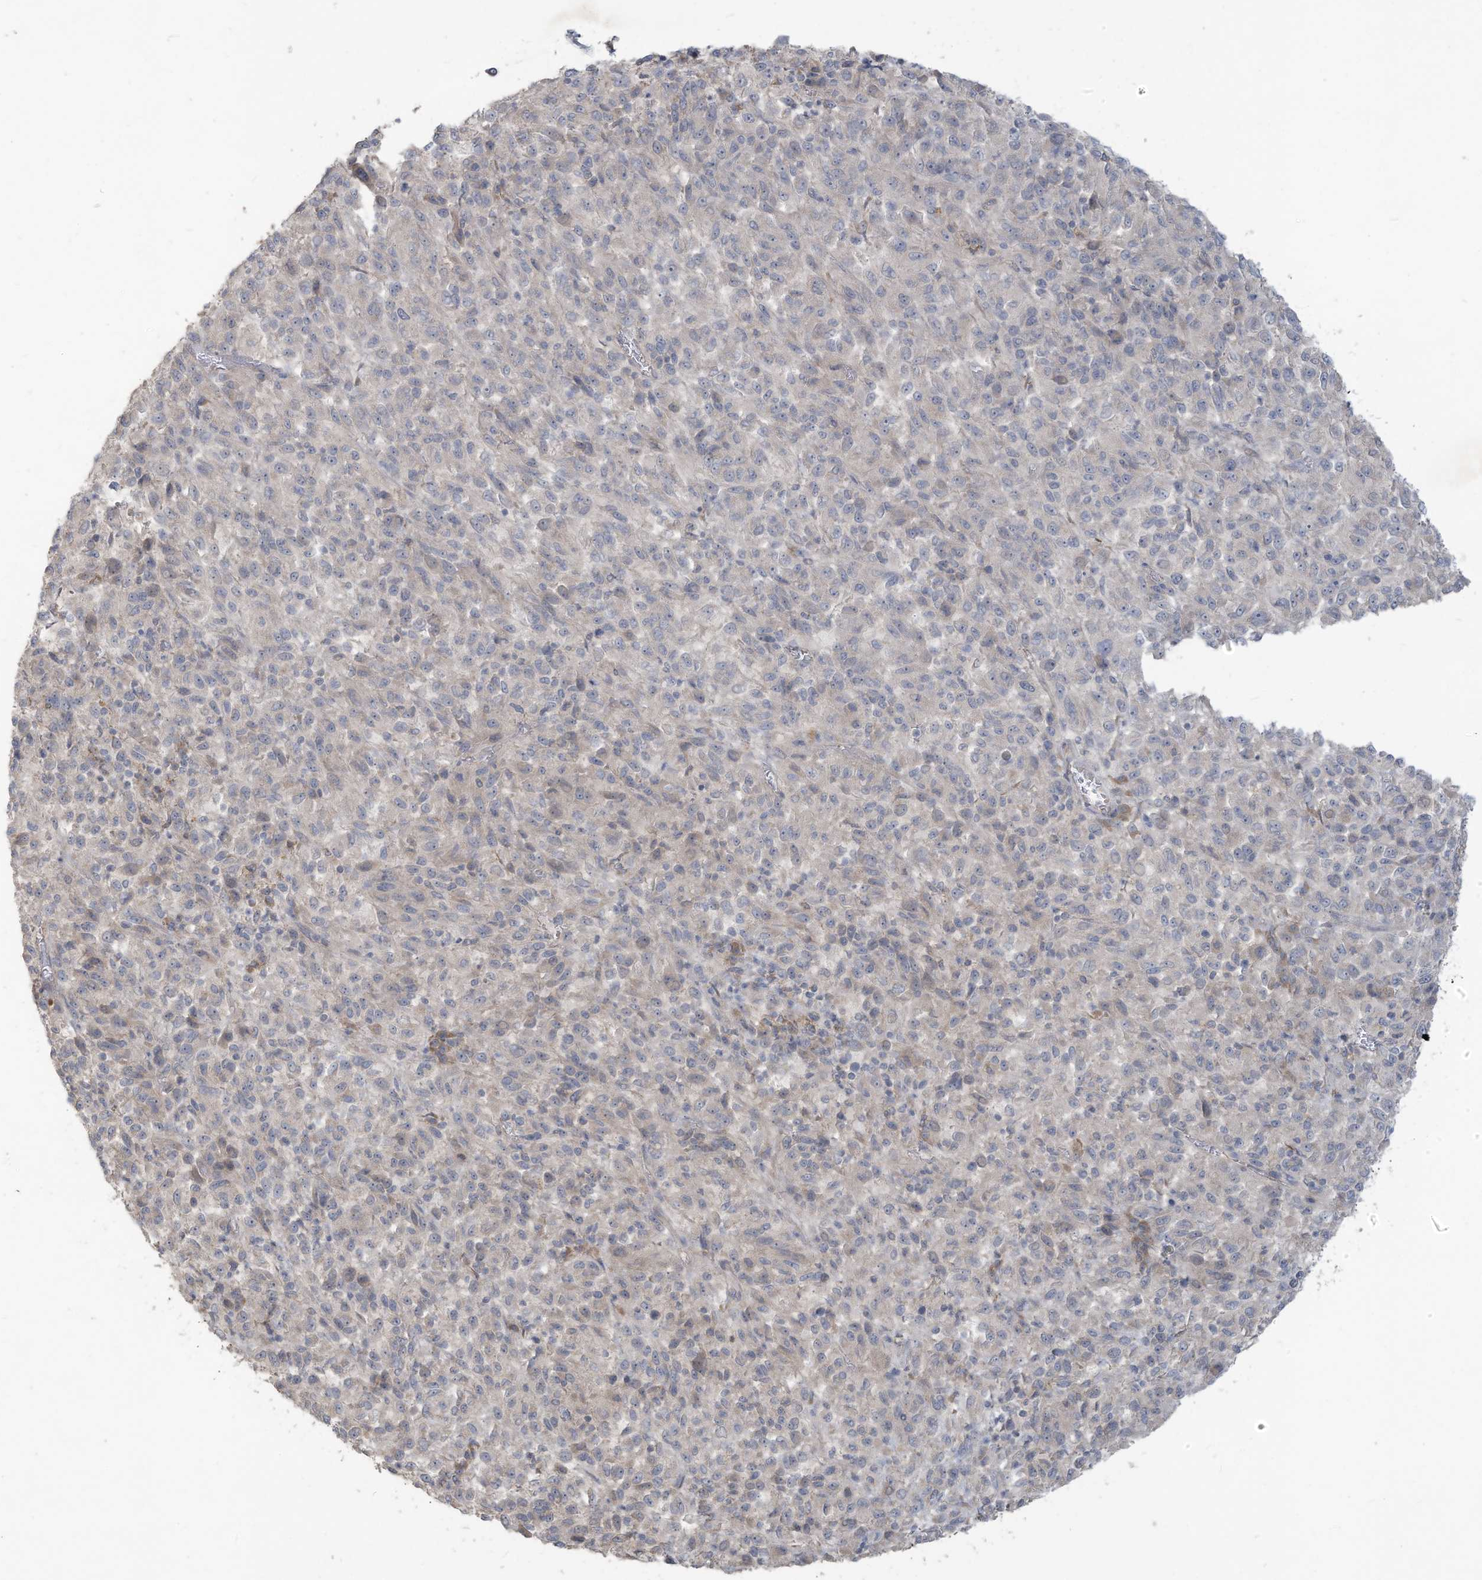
{"staining": {"intensity": "negative", "quantity": "none", "location": "none"}, "tissue": "melanoma", "cell_type": "Tumor cells", "image_type": "cancer", "snomed": [{"axis": "morphology", "description": "Malignant melanoma, Metastatic site"}, {"axis": "topography", "description": "Lung"}], "caption": "Protein analysis of melanoma reveals no significant positivity in tumor cells.", "gene": "MAGIX", "patient": {"sex": "male", "age": 64}}